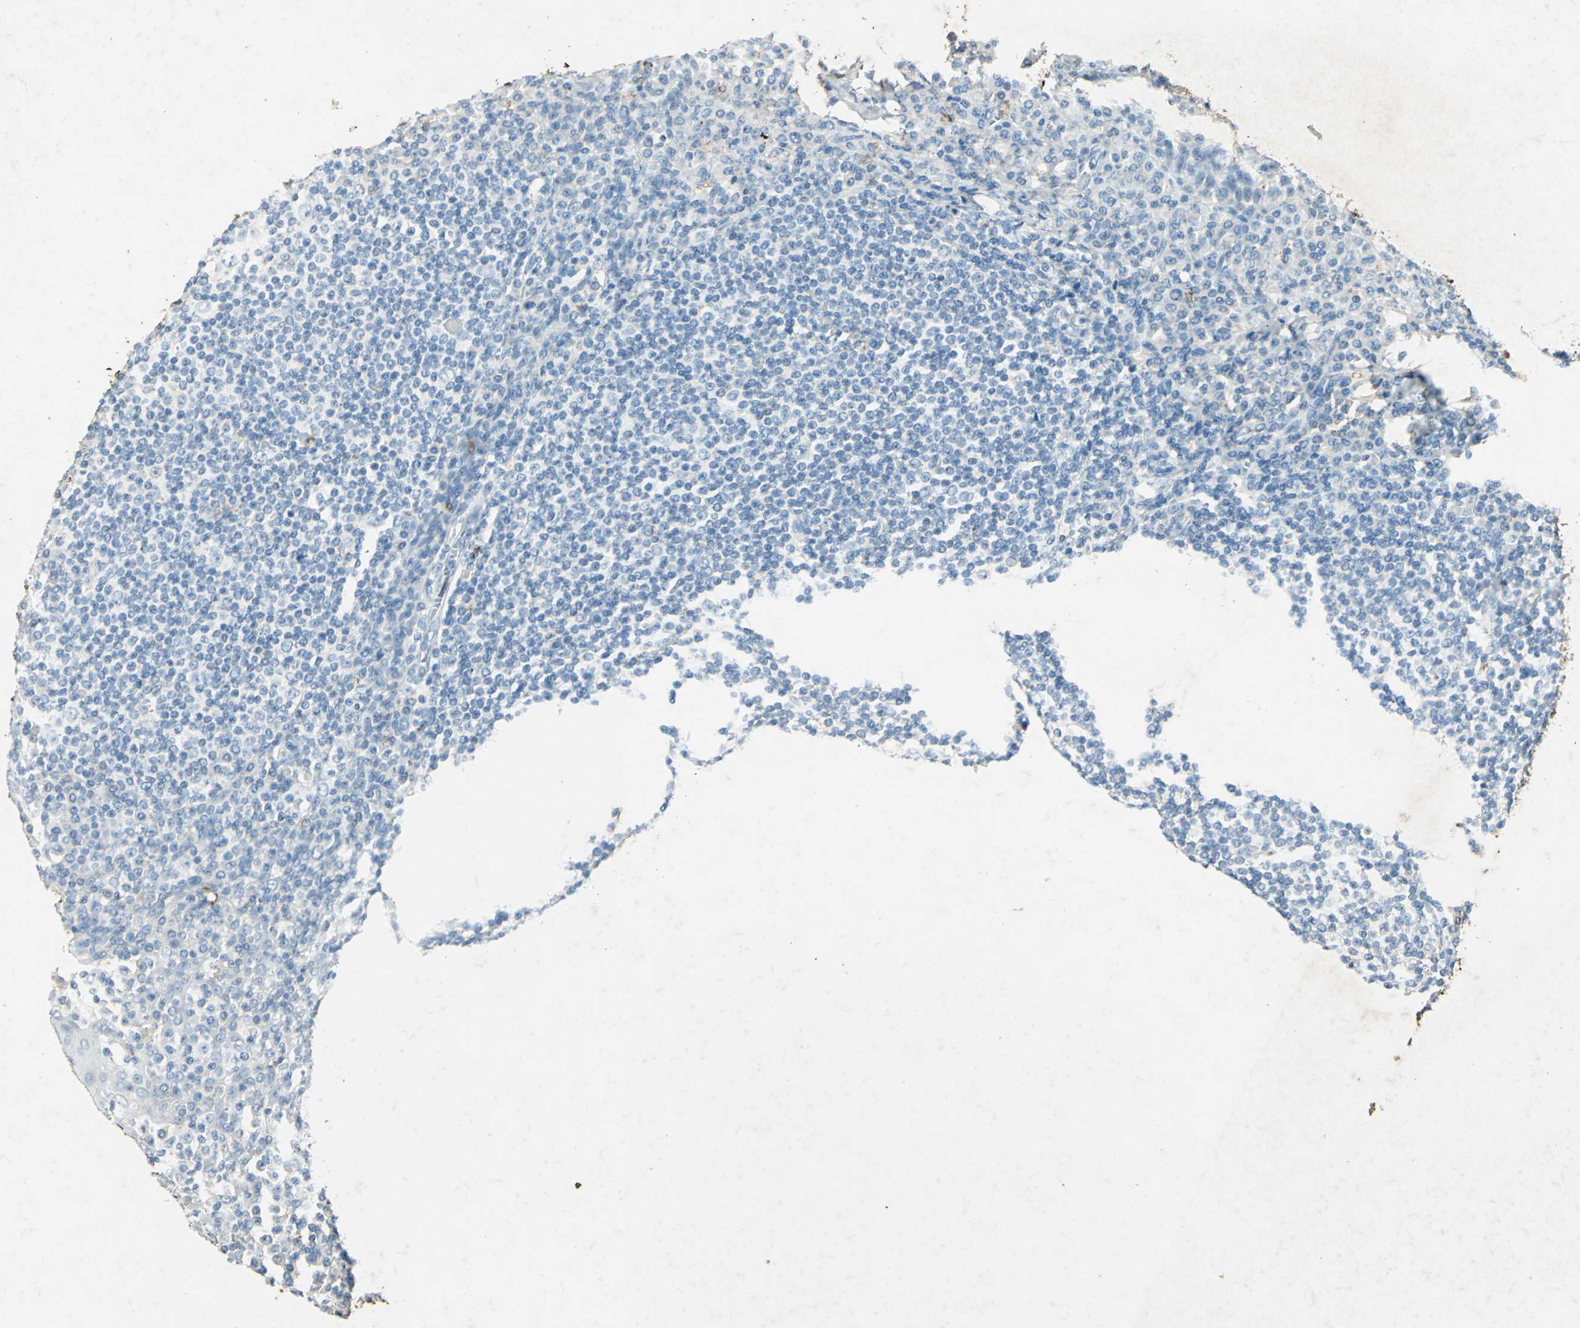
{"staining": {"intensity": "negative", "quantity": "none", "location": "none"}, "tissue": "tonsil", "cell_type": "Germinal center cells", "image_type": "normal", "snomed": [{"axis": "morphology", "description": "Normal tissue, NOS"}, {"axis": "topography", "description": "Tonsil"}], "caption": "This micrograph is of unremarkable tonsil stained with immunohistochemistry (IHC) to label a protein in brown with the nuclei are counter-stained blue. There is no positivity in germinal center cells.", "gene": "CAMK2B", "patient": {"sex": "male", "age": 31}}